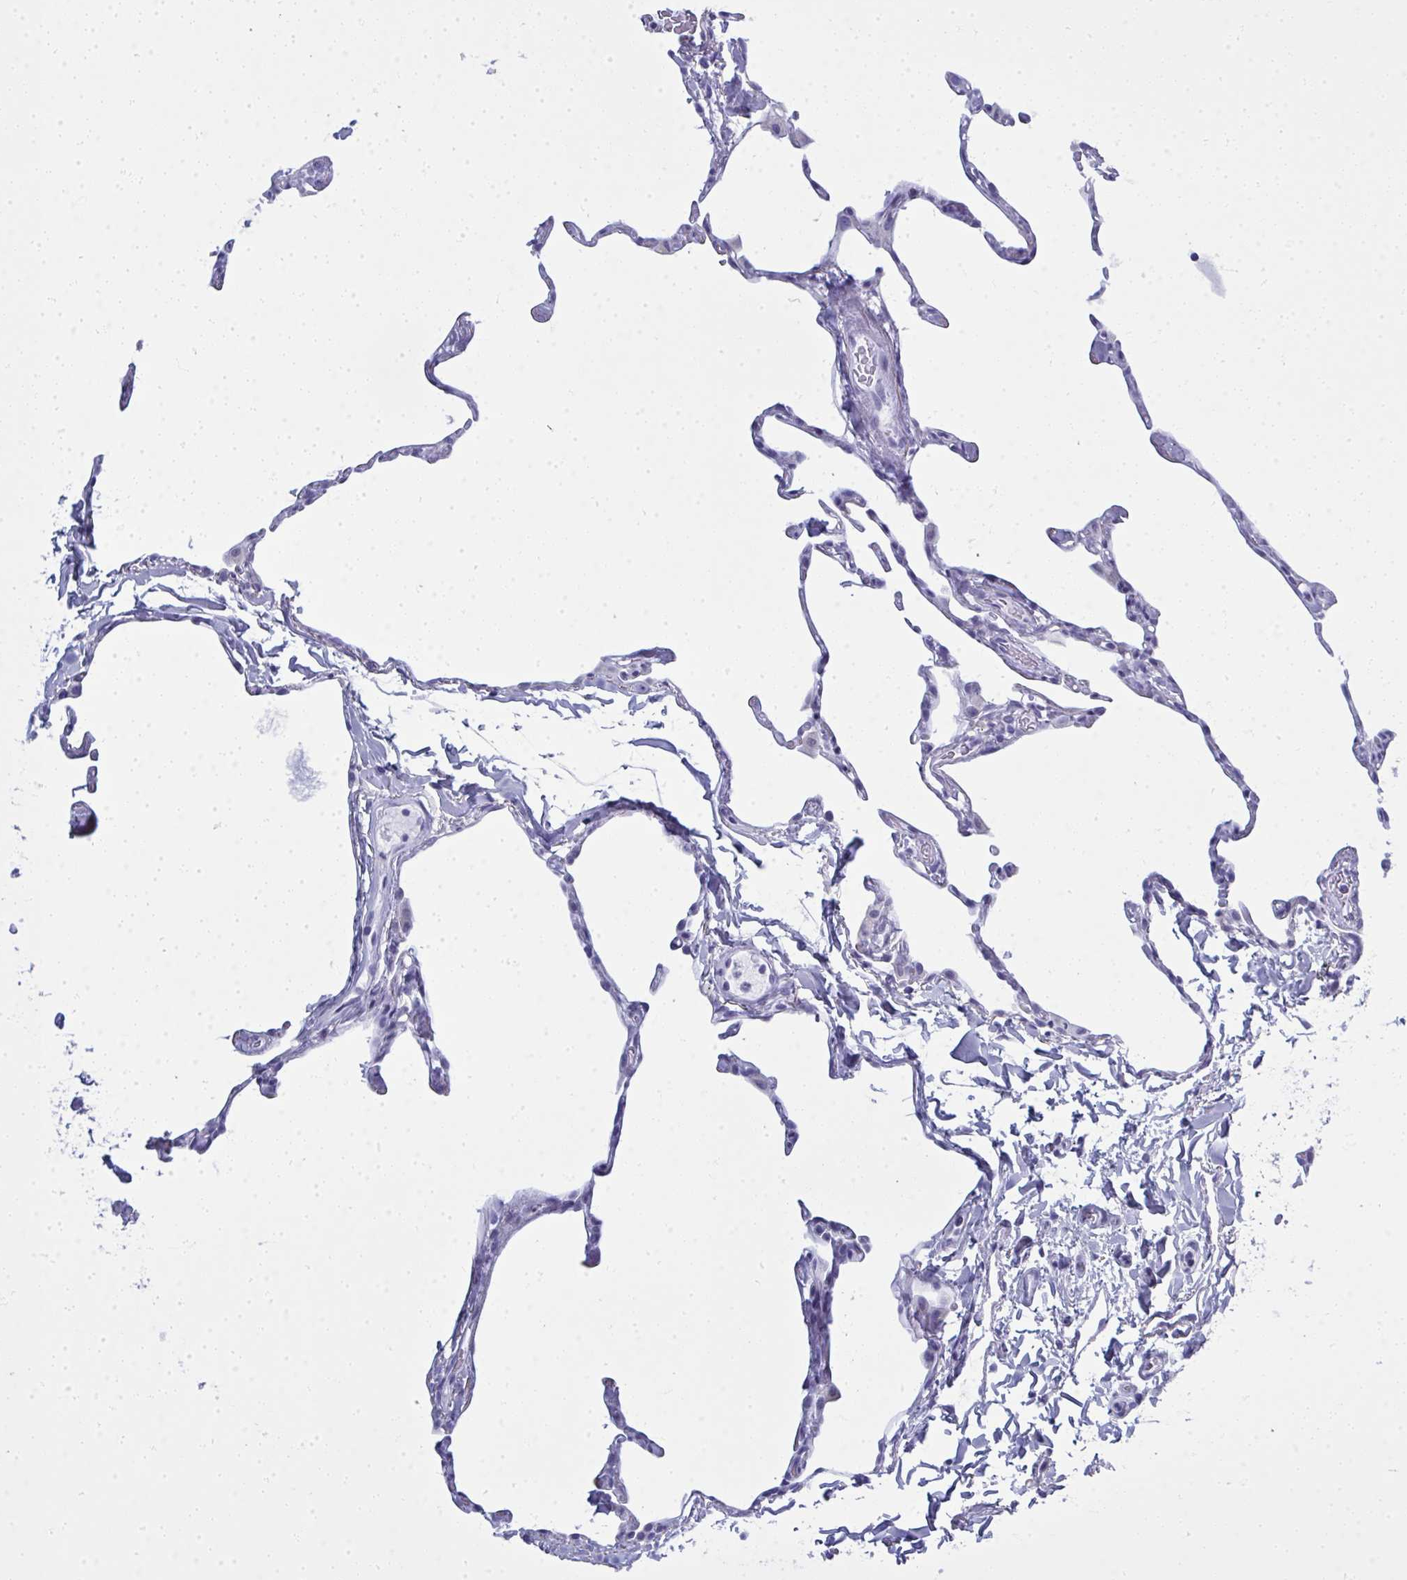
{"staining": {"intensity": "negative", "quantity": "none", "location": "none"}, "tissue": "lung", "cell_type": "Alveolar cells", "image_type": "normal", "snomed": [{"axis": "morphology", "description": "Normal tissue, NOS"}, {"axis": "topography", "description": "Lung"}], "caption": "This is an IHC image of unremarkable human lung. There is no expression in alveolar cells.", "gene": "QDPR", "patient": {"sex": "male", "age": 65}}